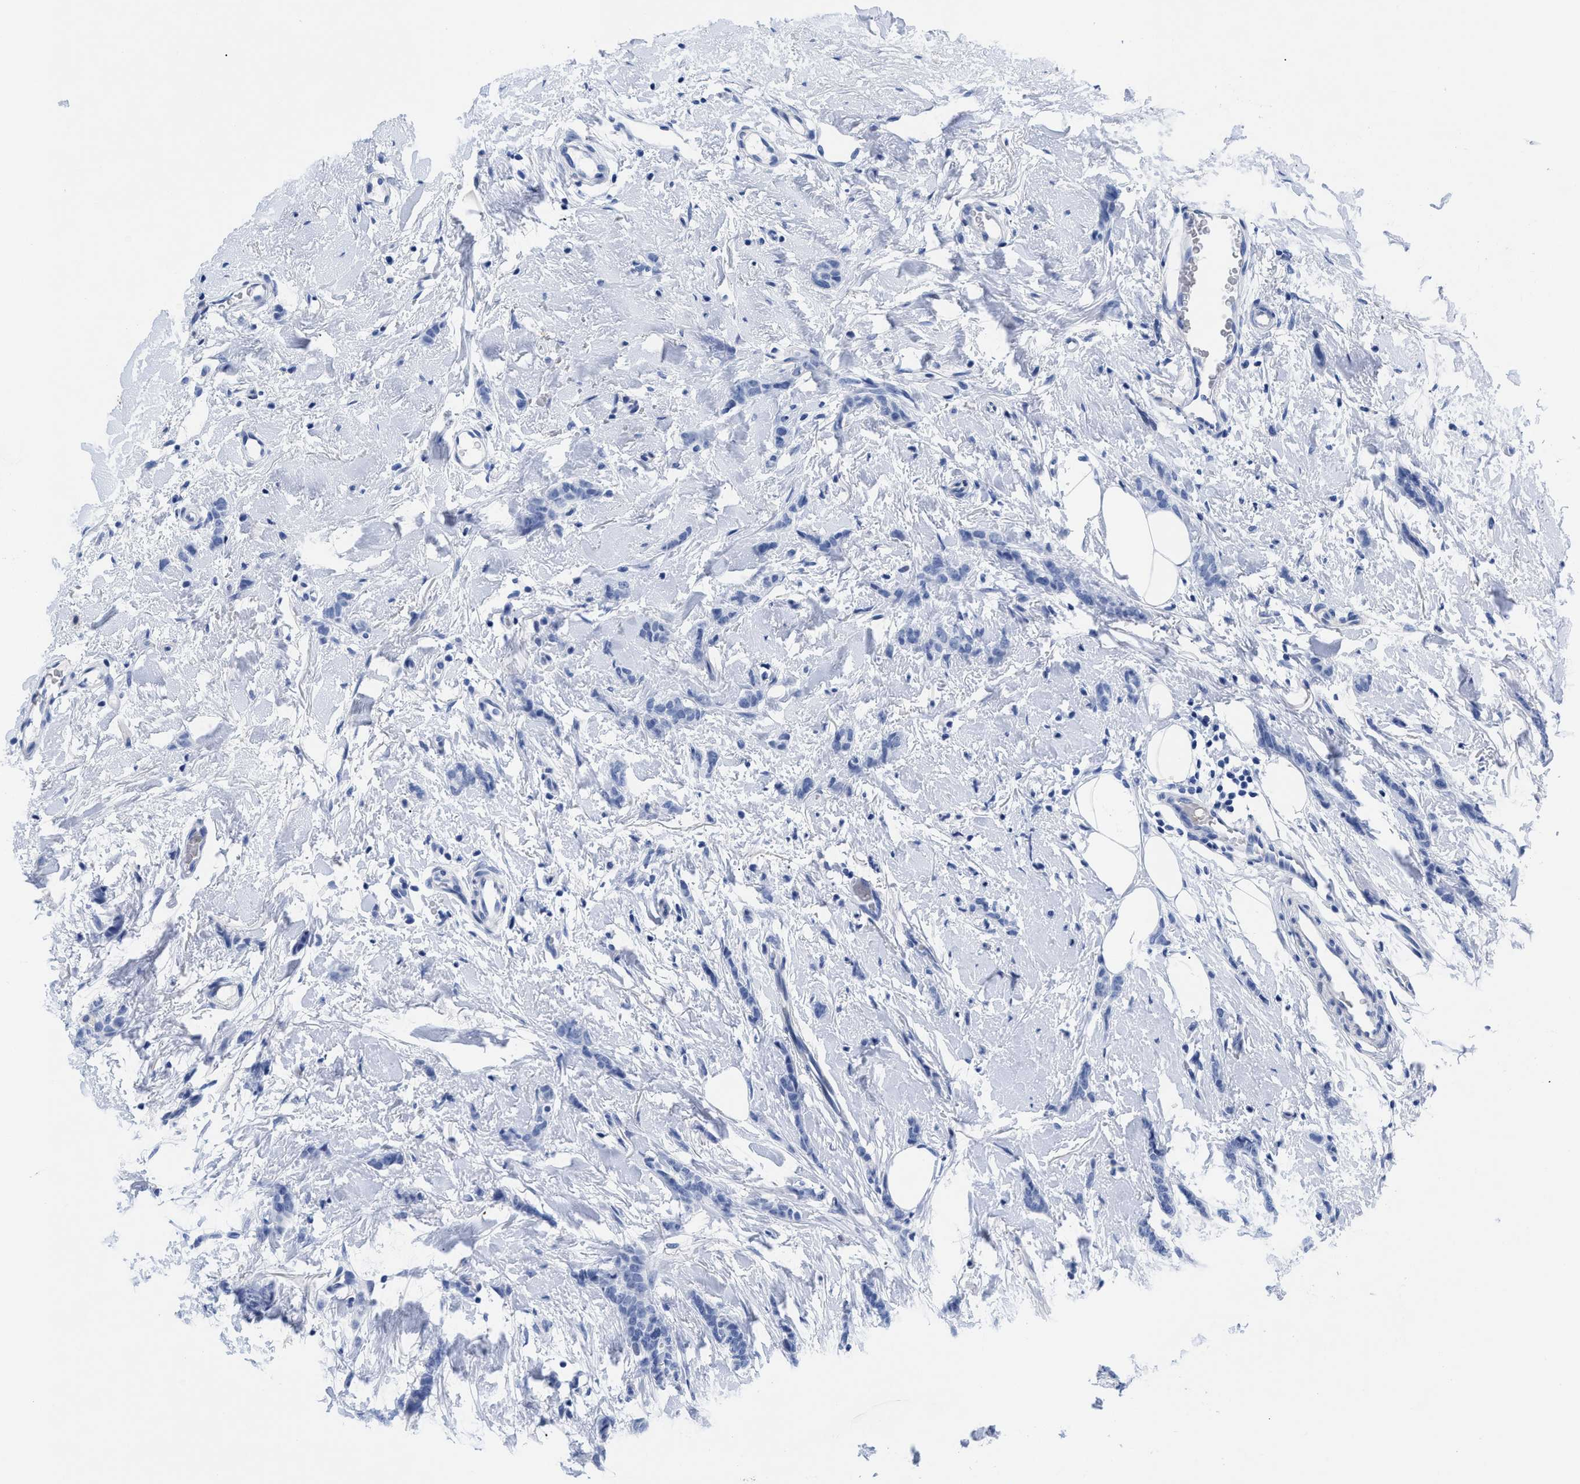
{"staining": {"intensity": "negative", "quantity": "none", "location": "none"}, "tissue": "breast cancer", "cell_type": "Tumor cells", "image_type": "cancer", "snomed": [{"axis": "morphology", "description": "Lobular carcinoma"}, {"axis": "topography", "description": "Skin"}, {"axis": "topography", "description": "Breast"}], "caption": "There is no significant positivity in tumor cells of breast cancer (lobular carcinoma).", "gene": "DUSP26", "patient": {"sex": "female", "age": 46}}